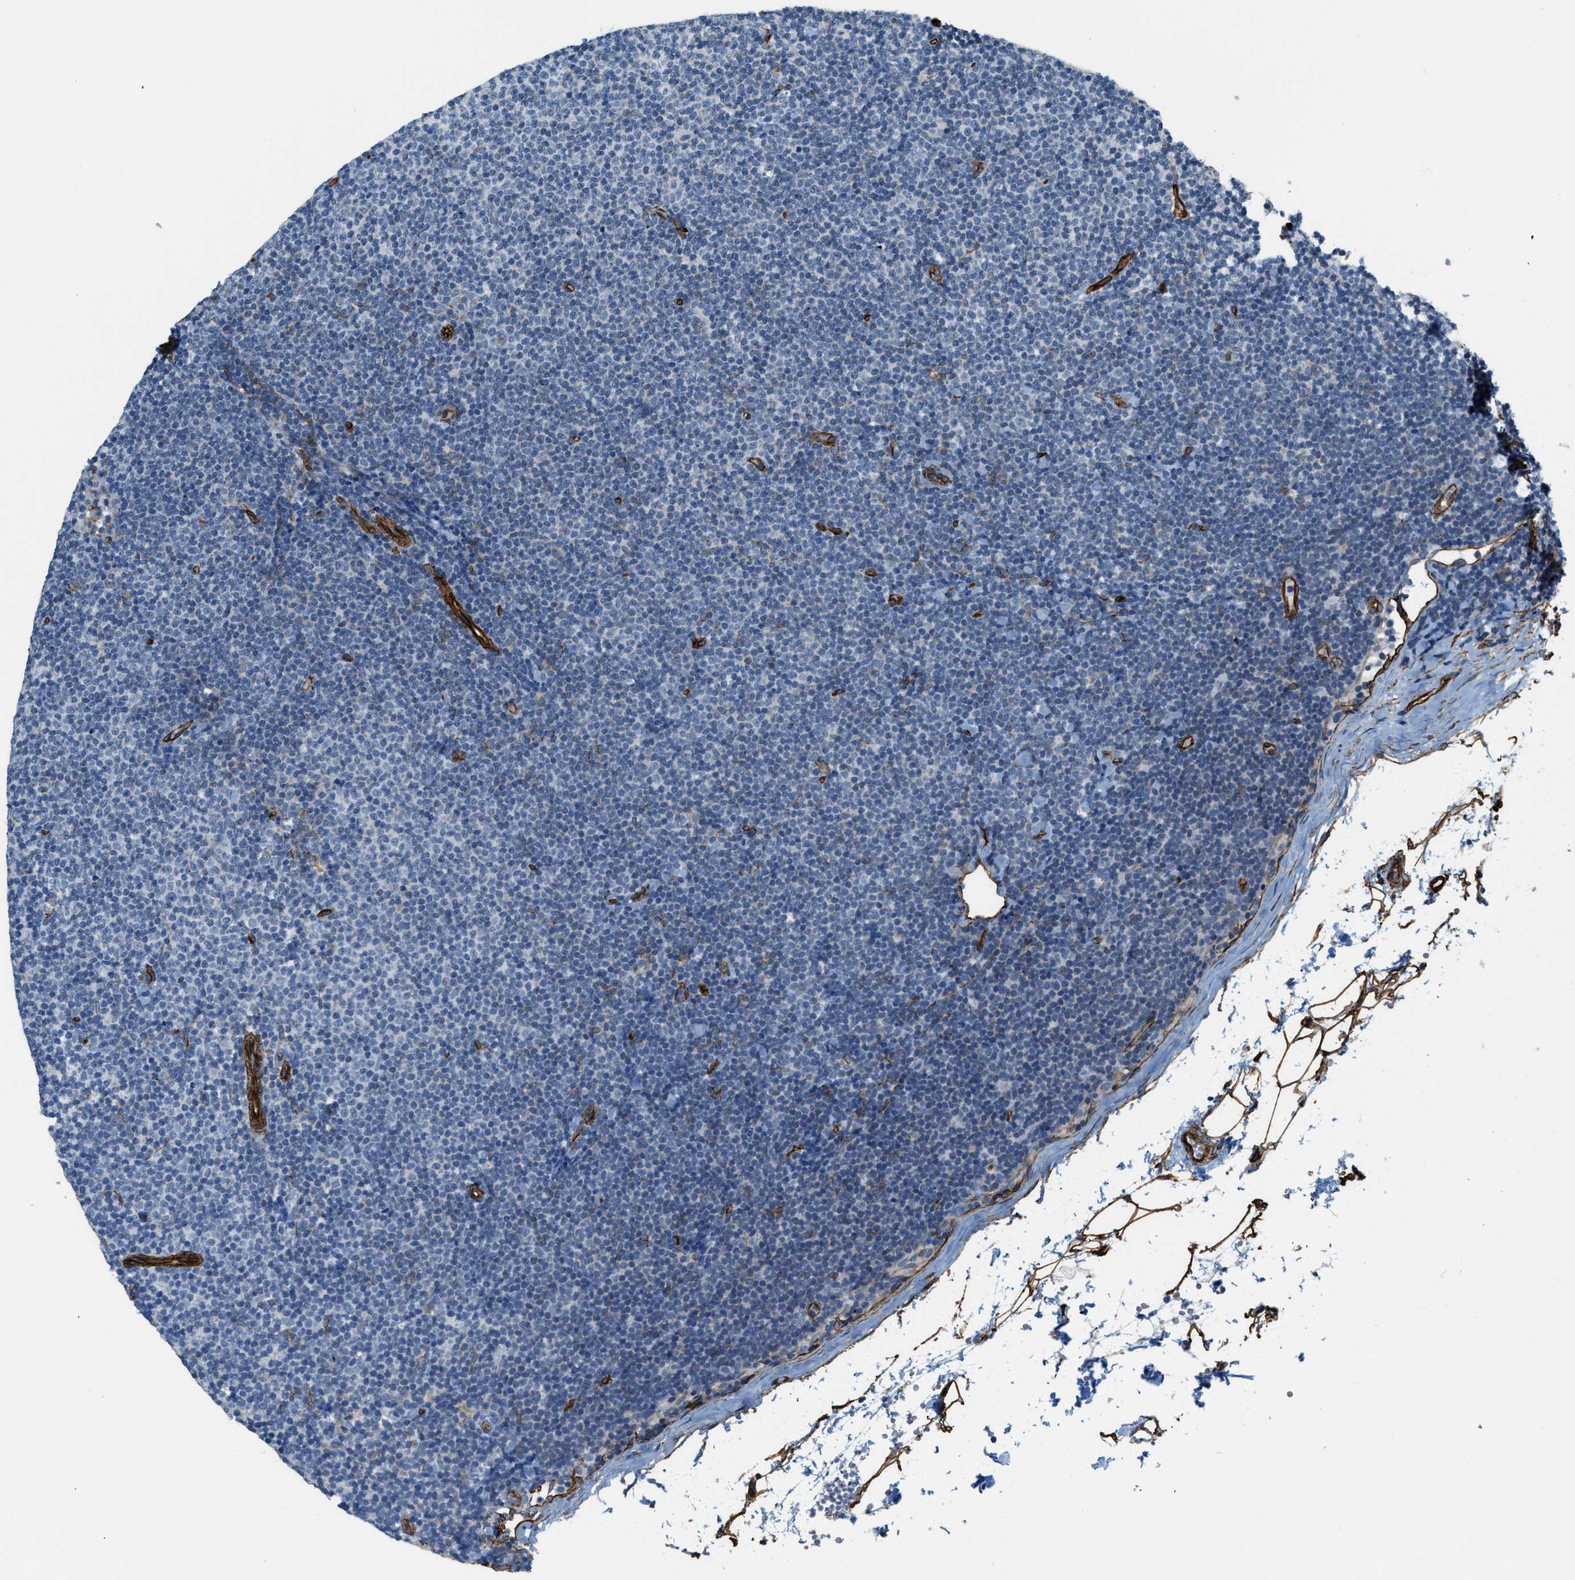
{"staining": {"intensity": "negative", "quantity": "none", "location": "none"}, "tissue": "lymphoma", "cell_type": "Tumor cells", "image_type": "cancer", "snomed": [{"axis": "morphology", "description": "Malignant lymphoma, non-Hodgkin's type, Low grade"}, {"axis": "topography", "description": "Lymph node"}], "caption": "The histopathology image displays no staining of tumor cells in lymphoma.", "gene": "TMEM43", "patient": {"sex": "female", "age": 53}}